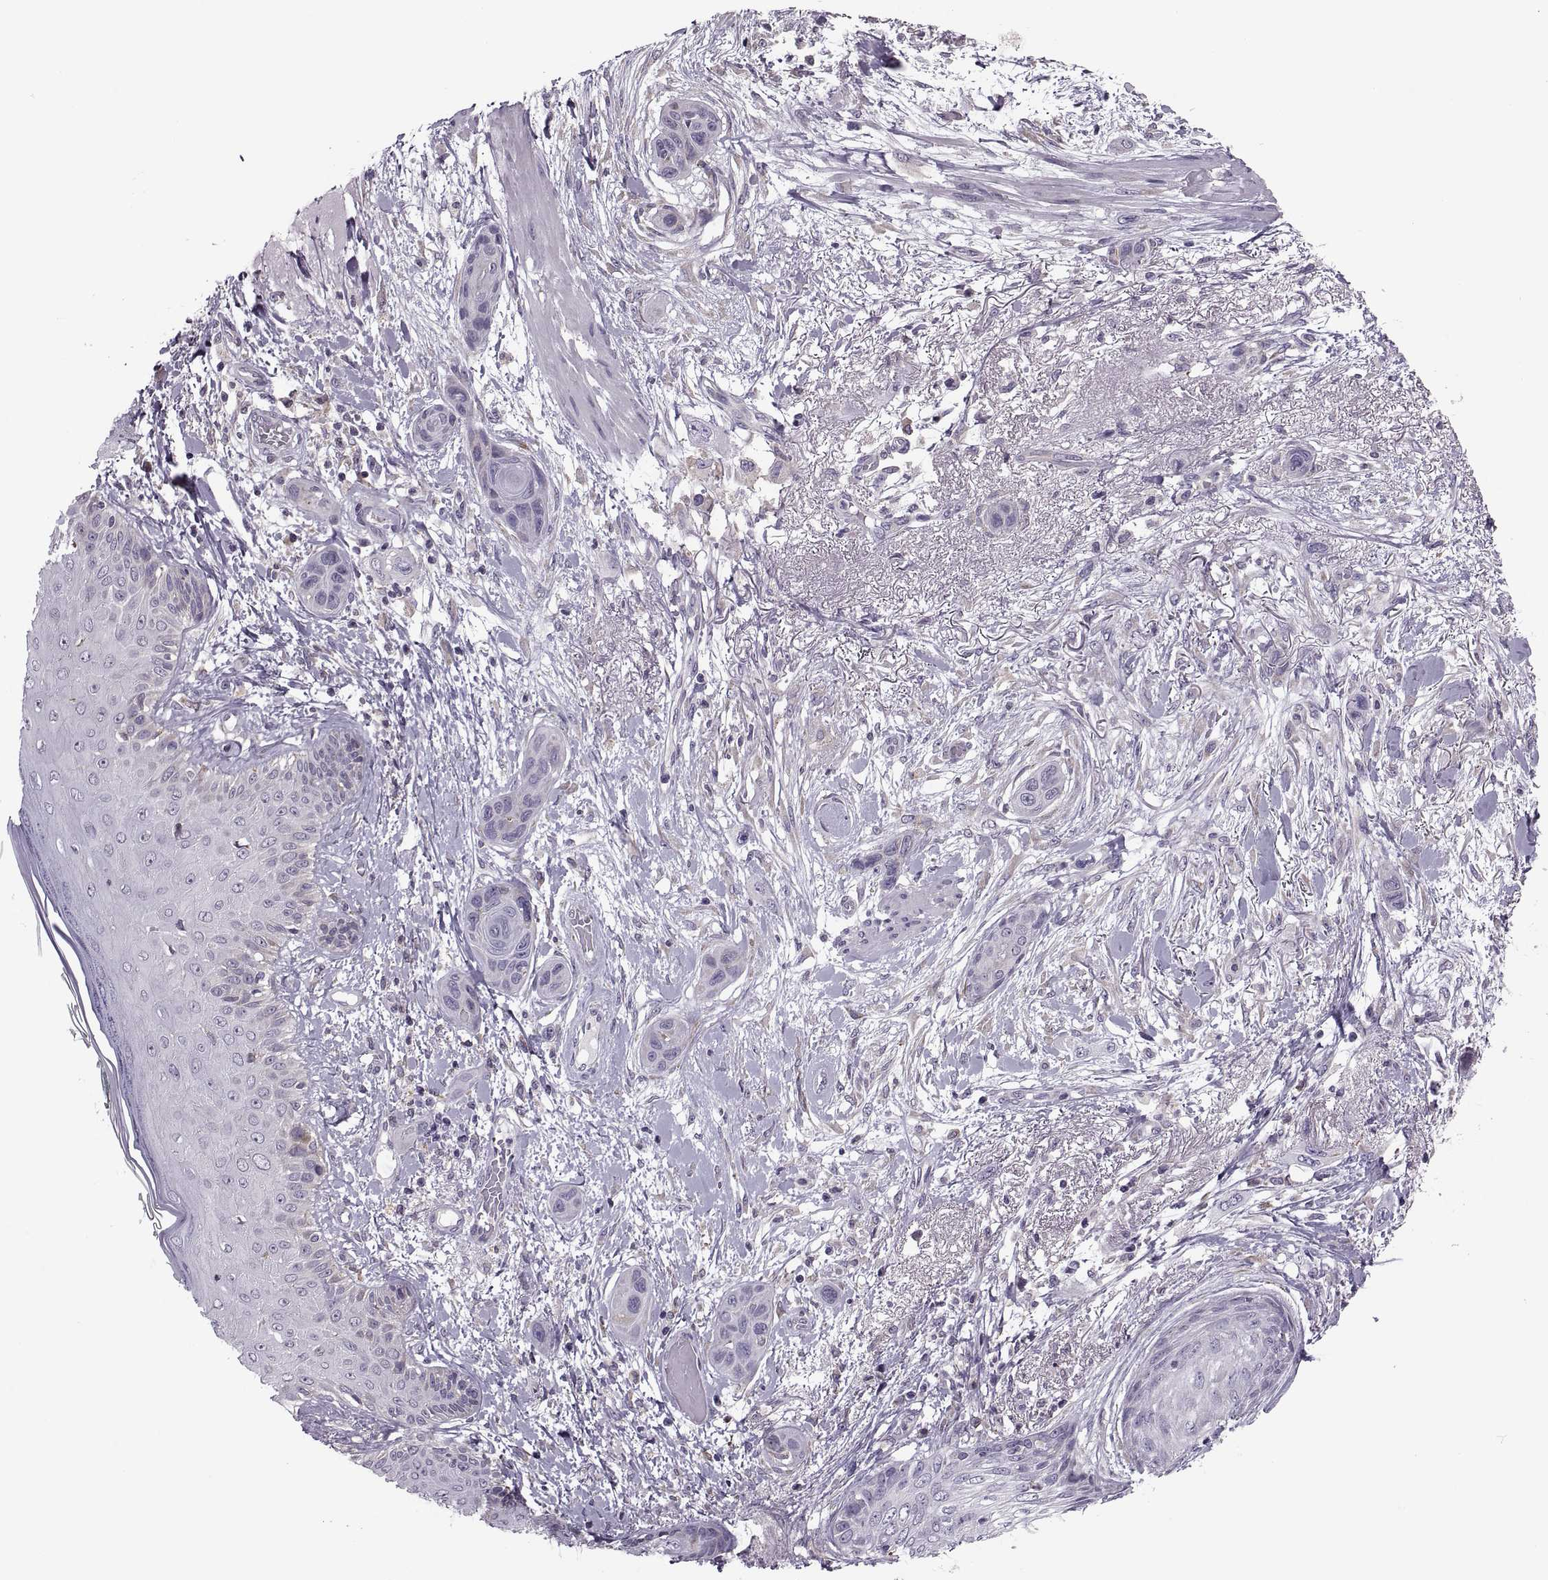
{"staining": {"intensity": "negative", "quantity": "none", "location": "none"}, "tissue": "skin cancer", "cell_type": "Tumor cells", "image_type": "cancer", "snomed": [{"axis": "morphology", "description": "Squamous cell carcinoma, NOS"}, {"axis": "topography", "description": "Skin"}], "caption": "Skin squamous cell carcinoma stained for a protein using immunohistochemistry (IHC) shows no expression tumor cells.", "gene": "LETM2", "patient": {"sex": "male", "age": 79}}